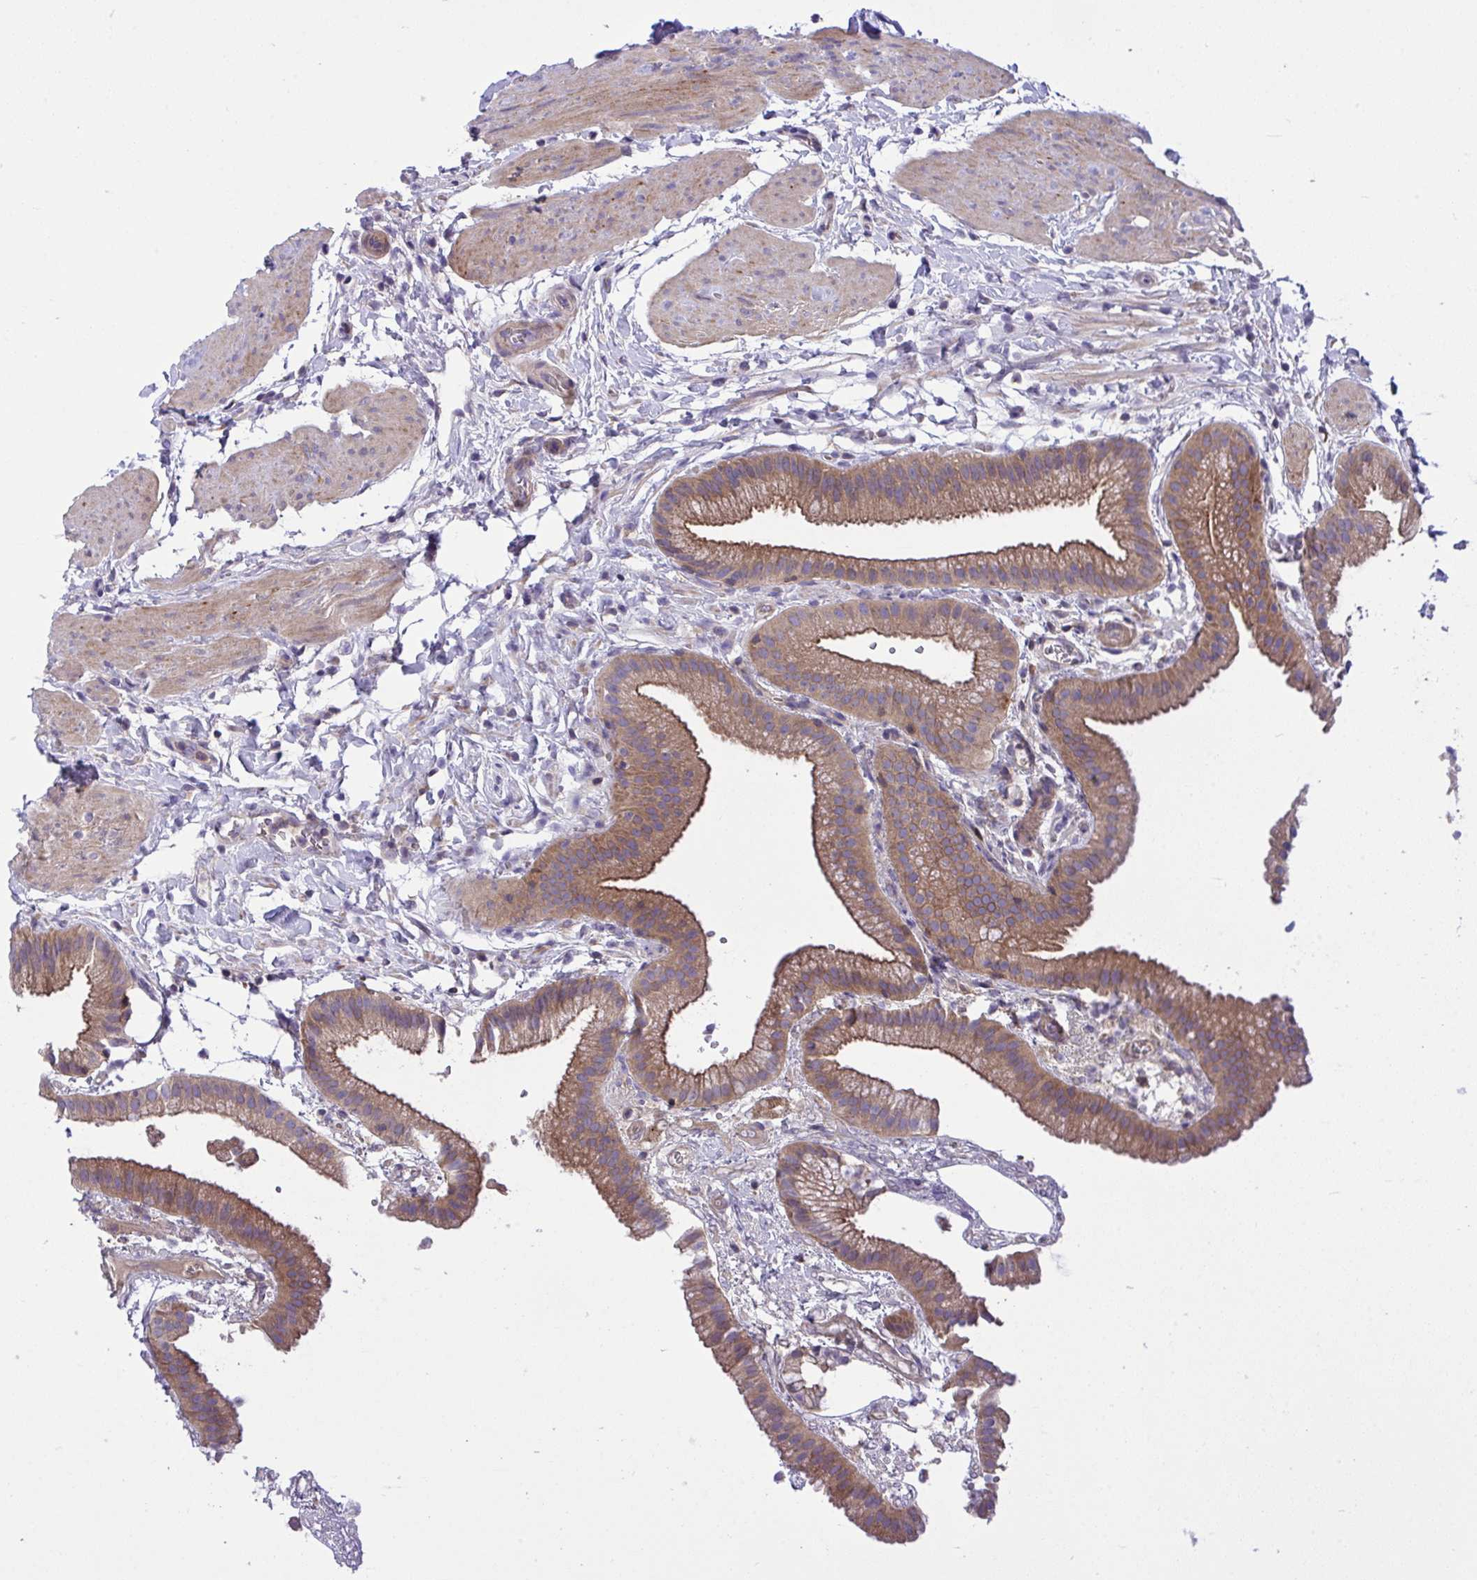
{"staining": {"intensity": "moderate", "quantity": ">75%", "location": "cytoplasmic/membranous"}, "tissue": "gallbladder", "cell_type": "Glandular cells", "image_type": "normal", "snomed": [{"axis": "morphology", "description": "Normal tissue, NOS"}, {"axis": "topography", "description": "Gallbladder"}], "caption": "Moderate cytoplasmic/membranous protein staining is present in approximately >75% of glandular cells in gallbladder.", "gene": "GRB14", "patient": {"sex": "female", "age": 63}}